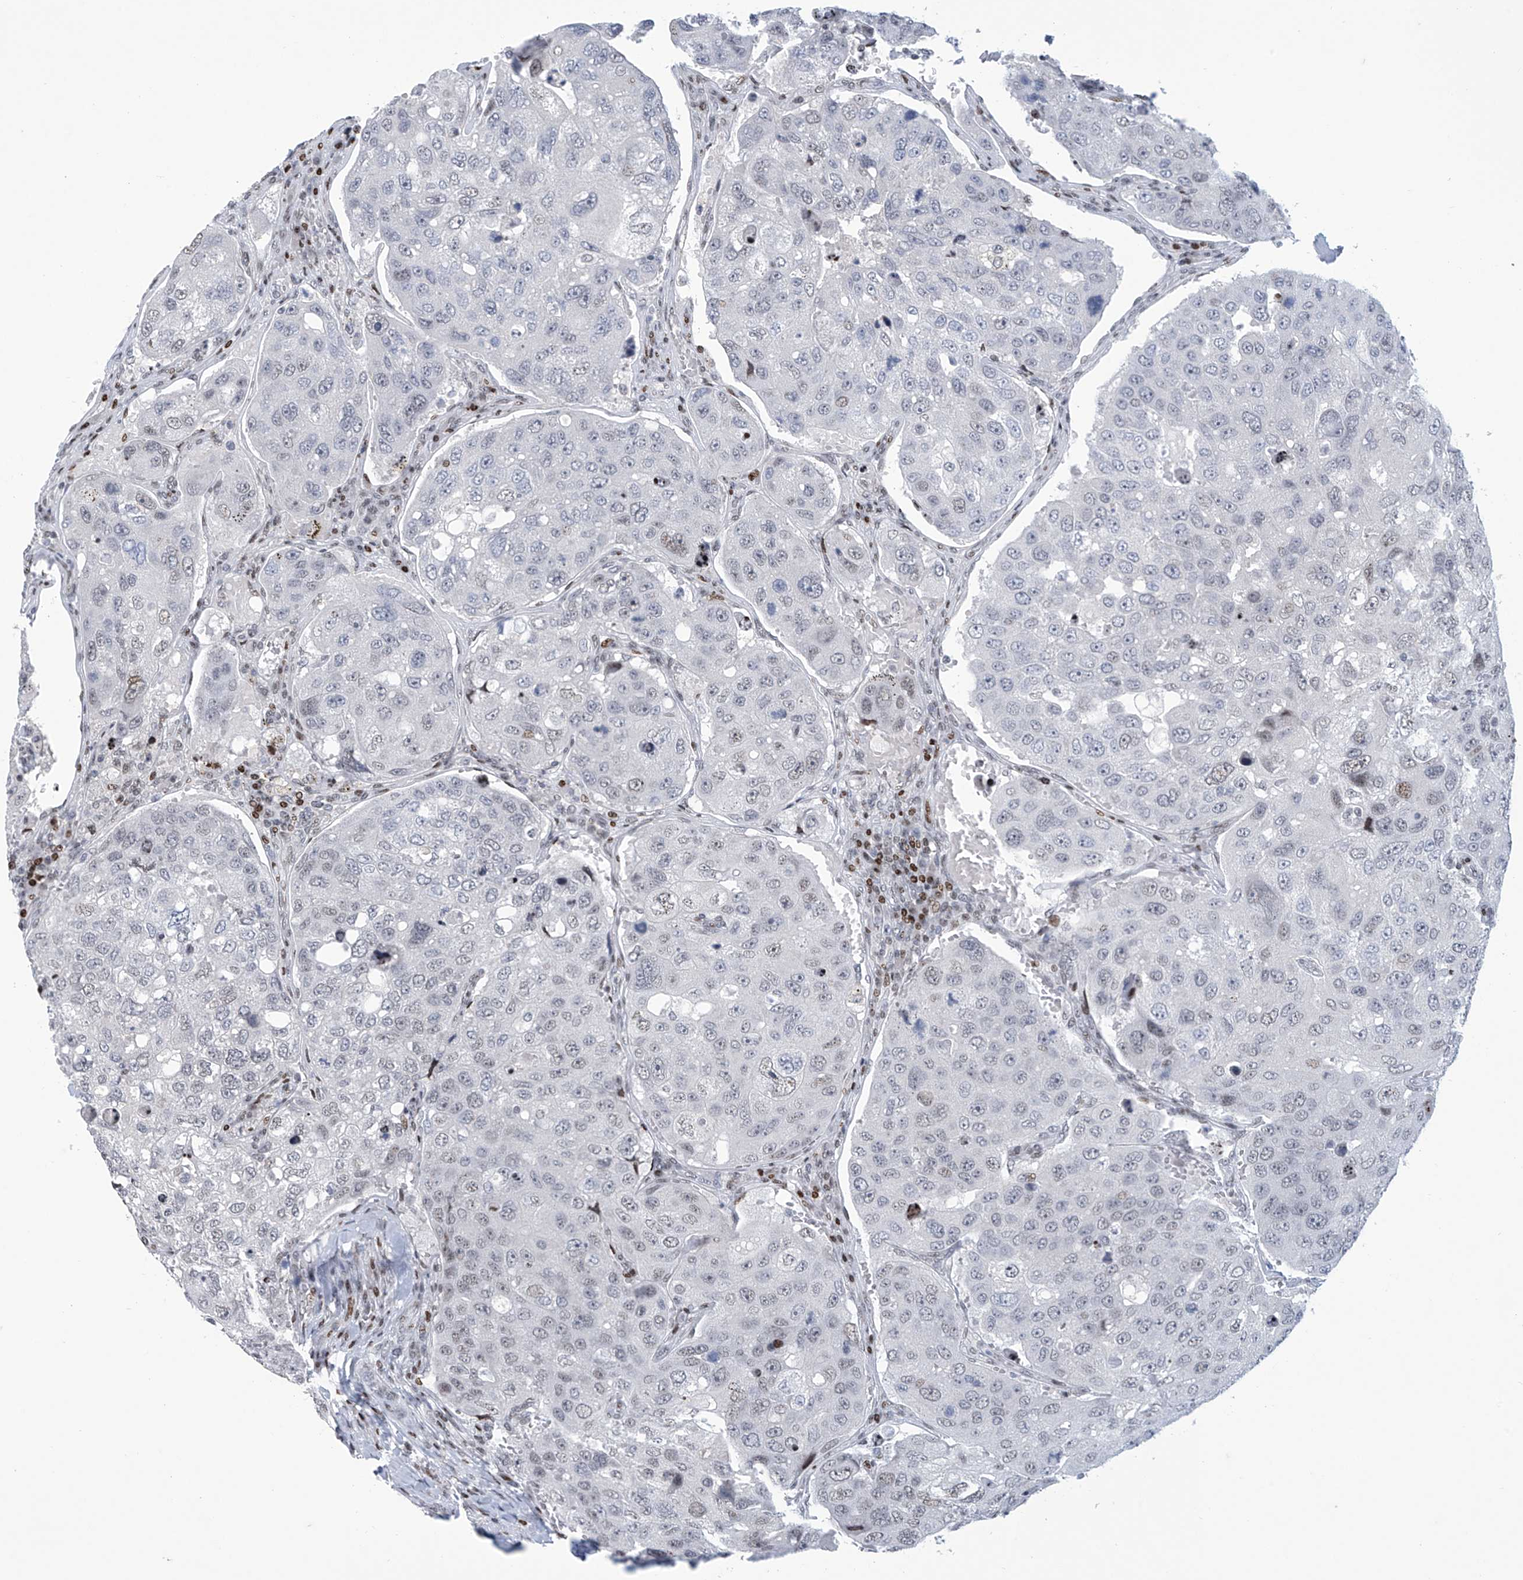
{"staining": {"intensity": "weak", "quantity": "<25%", "location": "nuclear"}, "tissue": "urothelial cancer", "cell_type": "Tumor cells", "image_type": "cancer", "snomed": [{"axis": "morphology", "description": "Urothelial carcinoma, High grade"}, {"axis": "topography", "description": "Lymph node"}, {"axis": "topography", "description": "Urinary bladder"}], "caption": "This micrograph is of urothelial cancer stained with immunohistochemistry (IHC) to label a protein in brown with the nuclei are counter-stained blue. There is no staining in tumor cells.", "gene": "RFX7", "patient": {"sex": "male", "age": 51}}